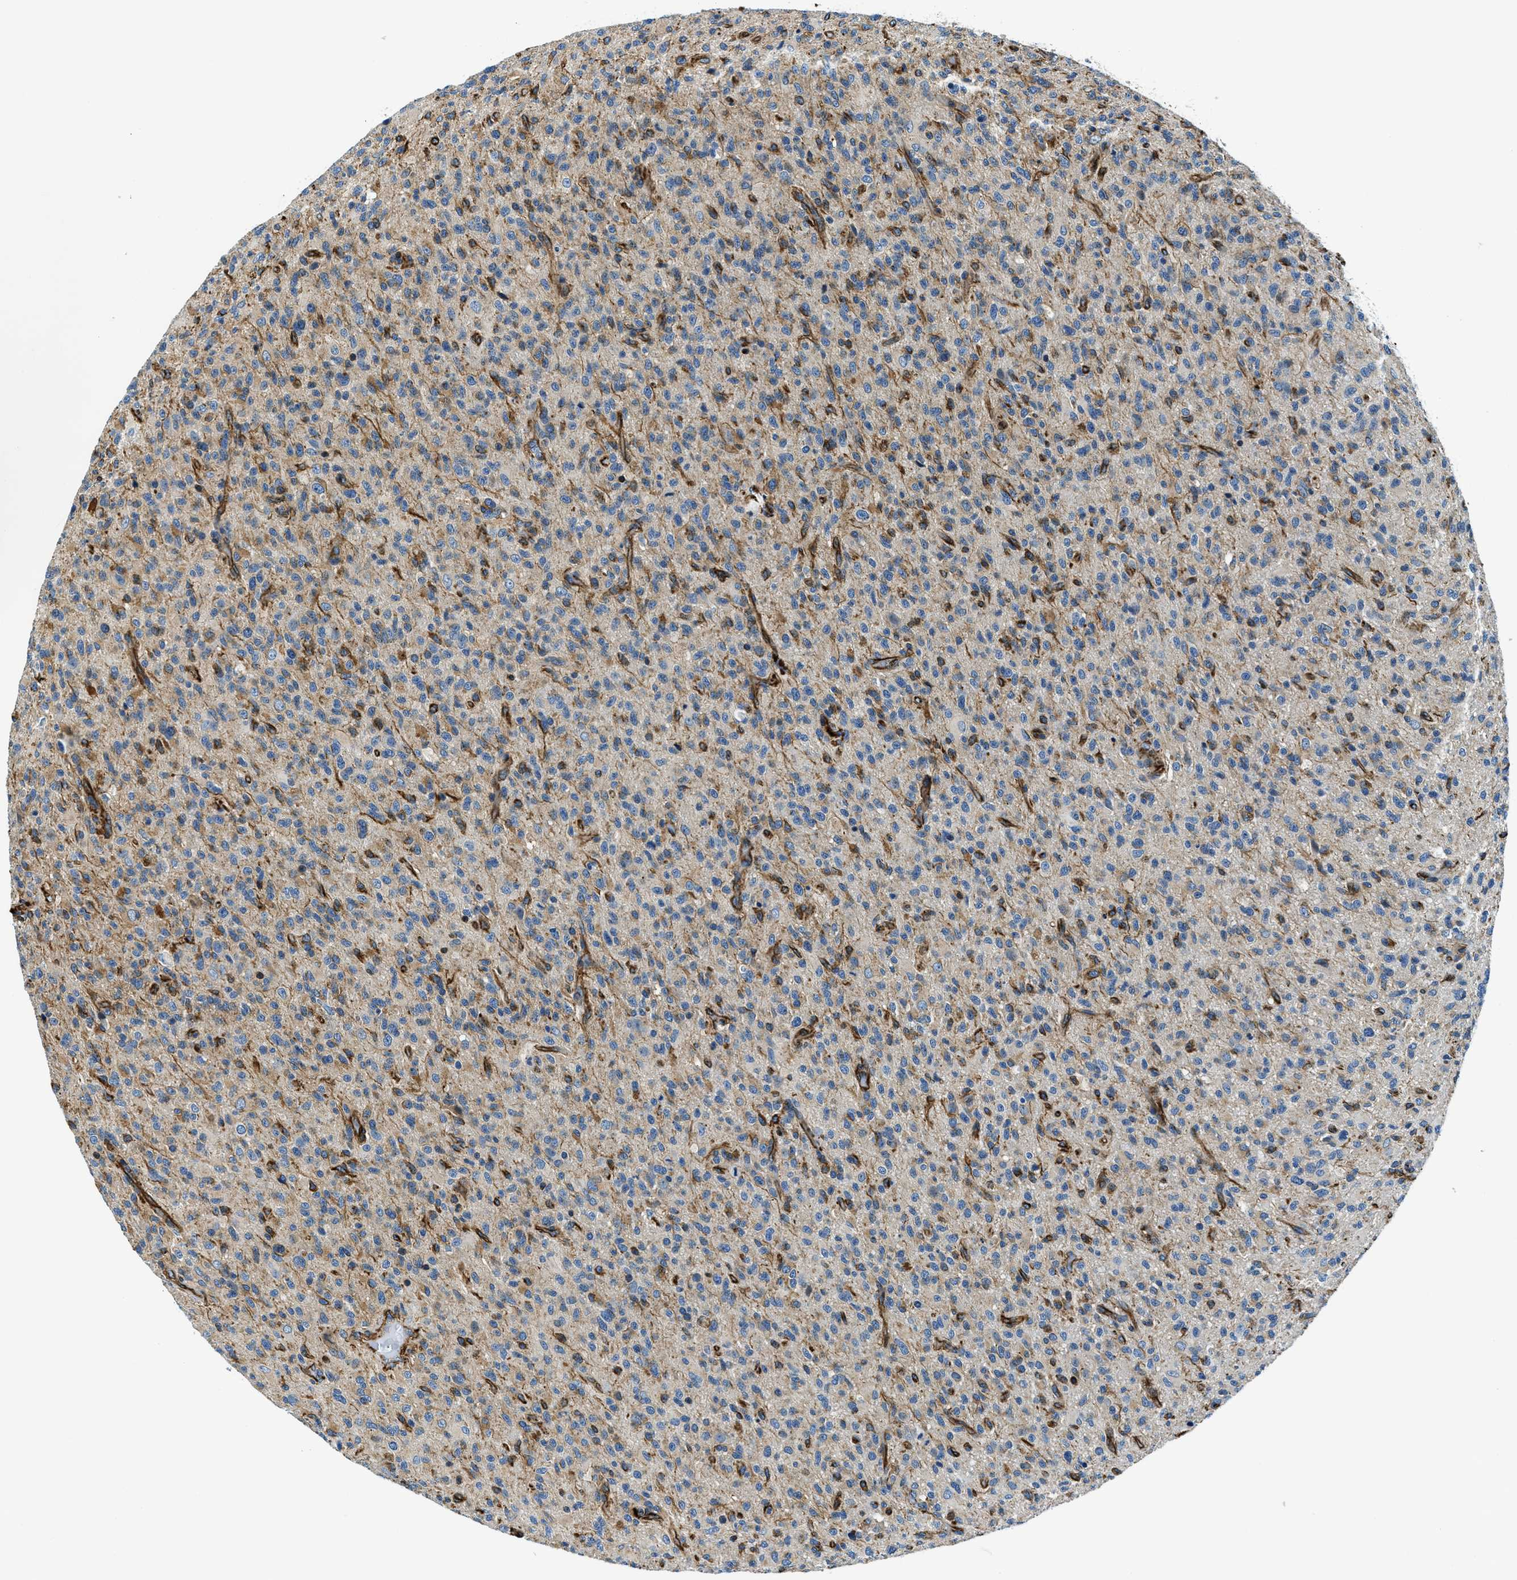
{"staining": {"intensity": "moderate", "quantity": "<25%", "location": "cytoplasmic/membranous"}, "tissue": "glioma", "cell_type": "Tumor cells", "image_type": "cancer", "snomed": [{"axis": "morphology", "description": "Glioma, malignant, High grade"}, {"axis": "topography", "description": "Brain"}], "caption": "Immunohistochemistry (IHC) of malignant glioma (high-grade) demonstrates low levels of moderate cytoplasmic/membranous staining in approximately <25% of tumor cells. The protein is shown in brown color, while the nuclei are stained blue.", "gene": "GNS", "patient": {"sex": "male", "age": 71}}